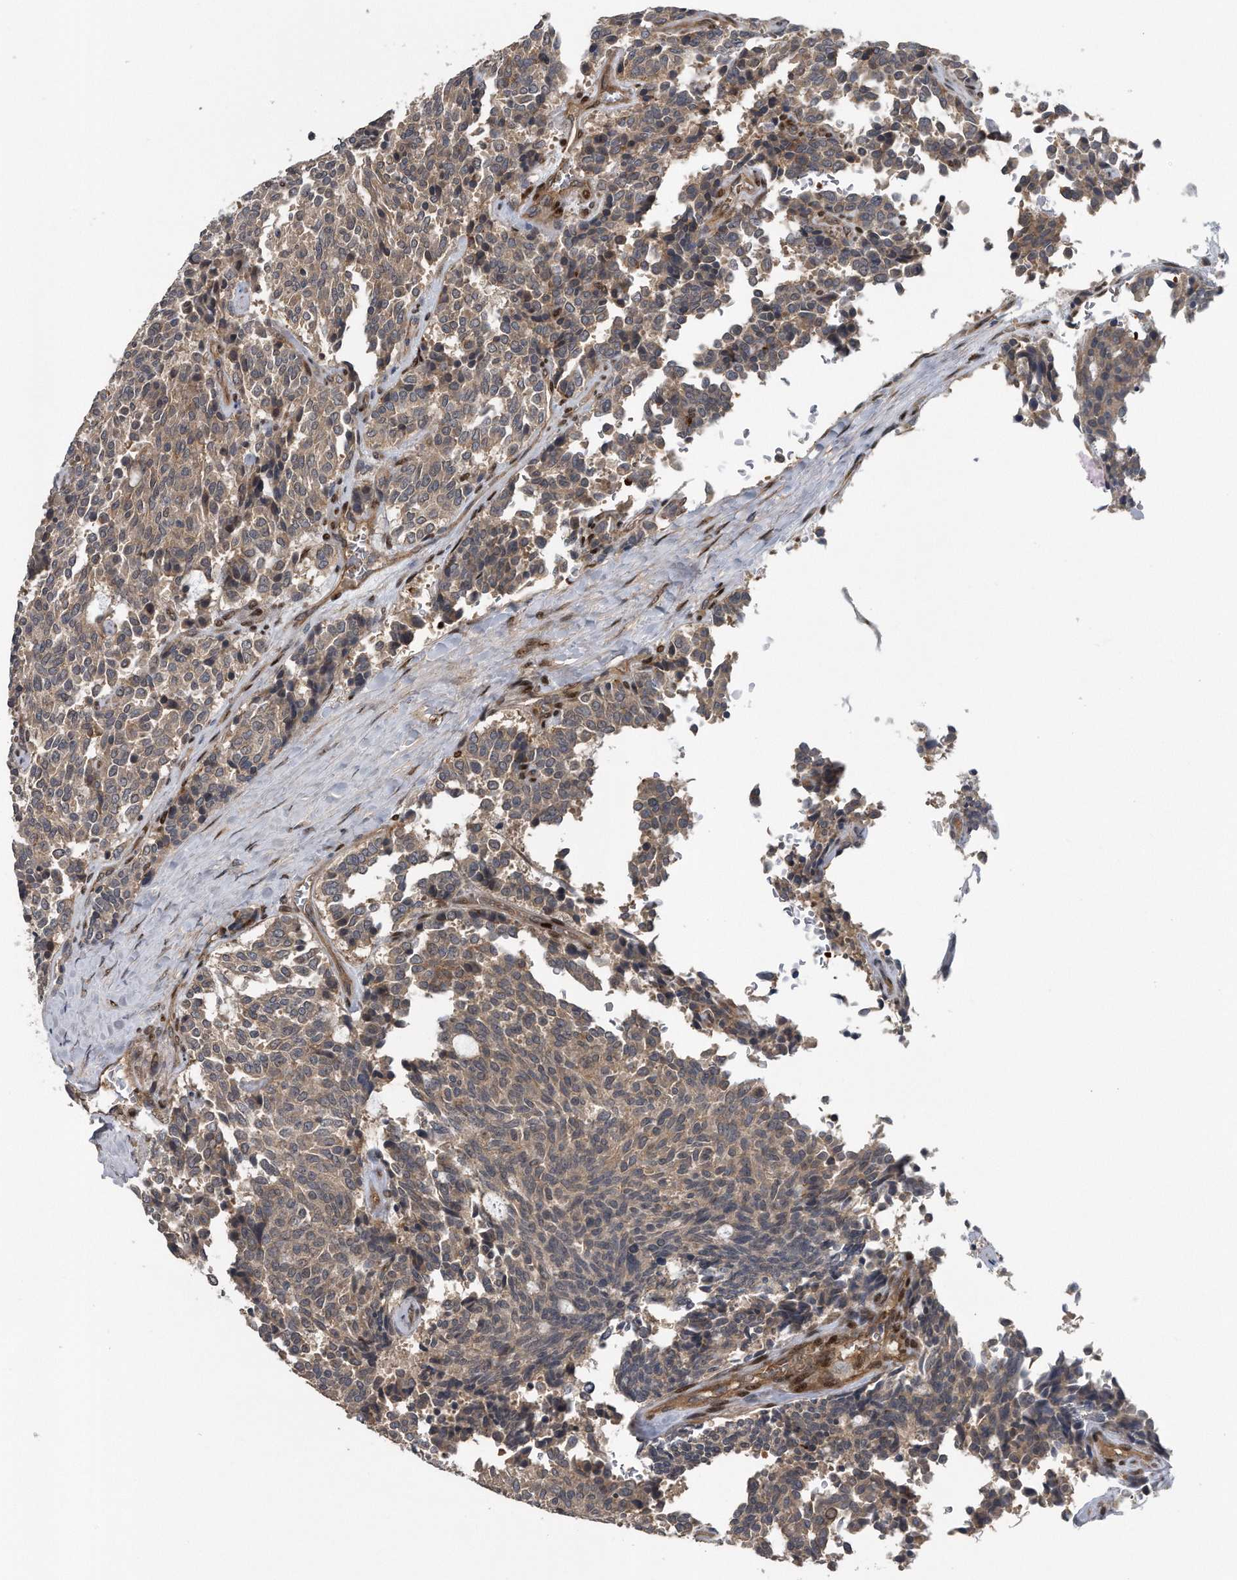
{"staining": {"intensity": "weak", "quantity": ">75%", "location": "cytoplasmic/membranous"}, "tissue": "carcinoid", "cell_type": "Tumor cells", "image_type": "cancer", "snomed": [{"axis": "morphology", "description": "Carcinoid, malignant, NOS"}, {"axis": "topography", "description": "Pancreas"}], "caption": "The immunohistochemical stain shows weak cytoplasmic/membranous expression in tumor cells of malignant carcinoid tissue. (Stains: DAB (3,3'-diaminobenzidine) in brown, nuclei in blue, Microscopy: brightfield microscopy at high magnification).", "gene": "ZNF79", "patient": {"sex": "female", "age": 54}}